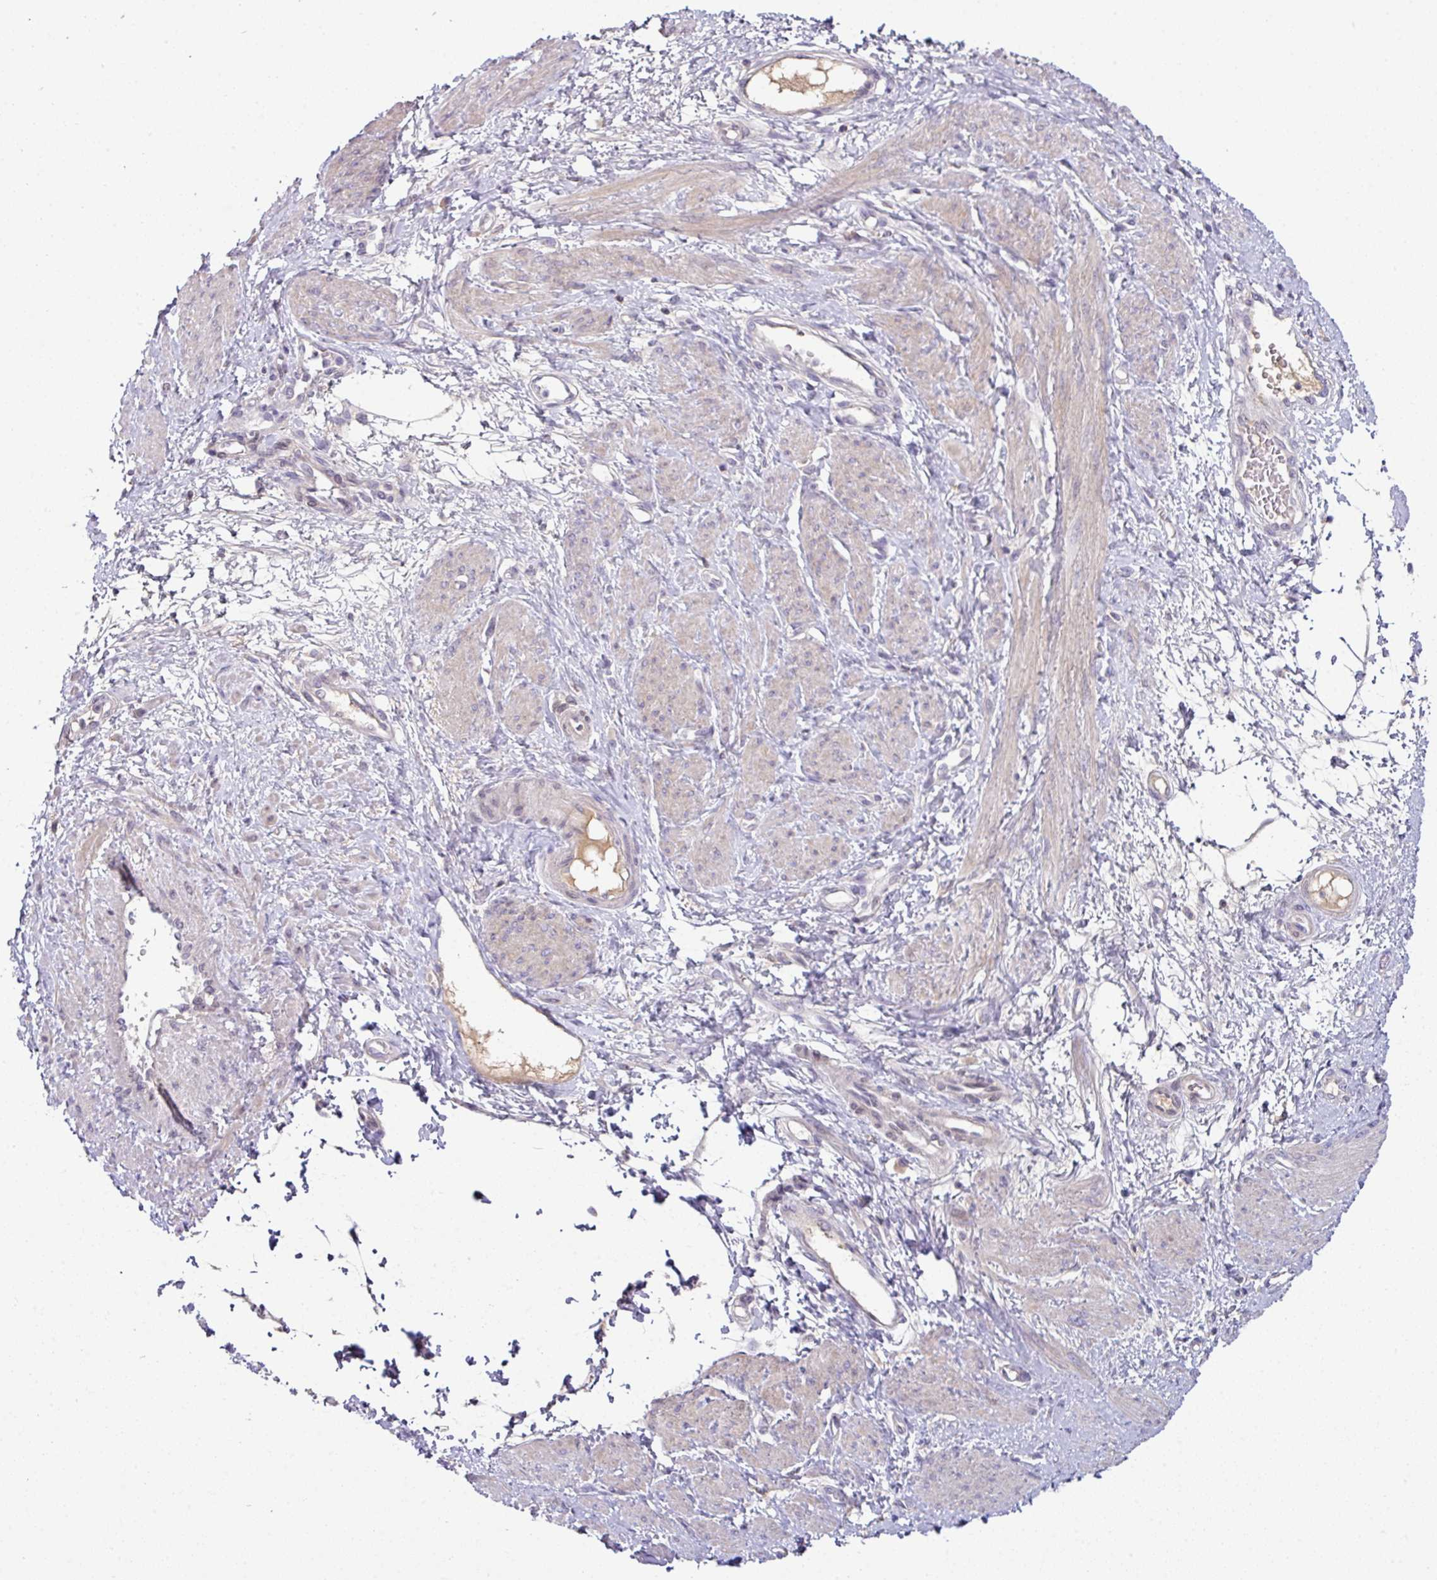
{"staining": {"intensity": "negative", "quantity": "none", "location": "none"}, "tissue": "smooth muscle", "cell_type": "Smooth muscle cells", "image_type": "normal", "snomed": [{"axis": "morphology", "description": "Normal tissue, NOS"}, {"axis": "topography", "description": "Smooth muscle"}, {"axis": "topography", "description": "Uterus"}], "caption": "High magnification brightfield microscopy of benign smooth muscle stained with DAB (3,3'-diaminobenzidine) (brown) and counterstained with hematoxylin (blue): smooth muscle cells show no significant expression.", "gene": "SLAMF6", "patient": {"sex": "female", "age": 39}}